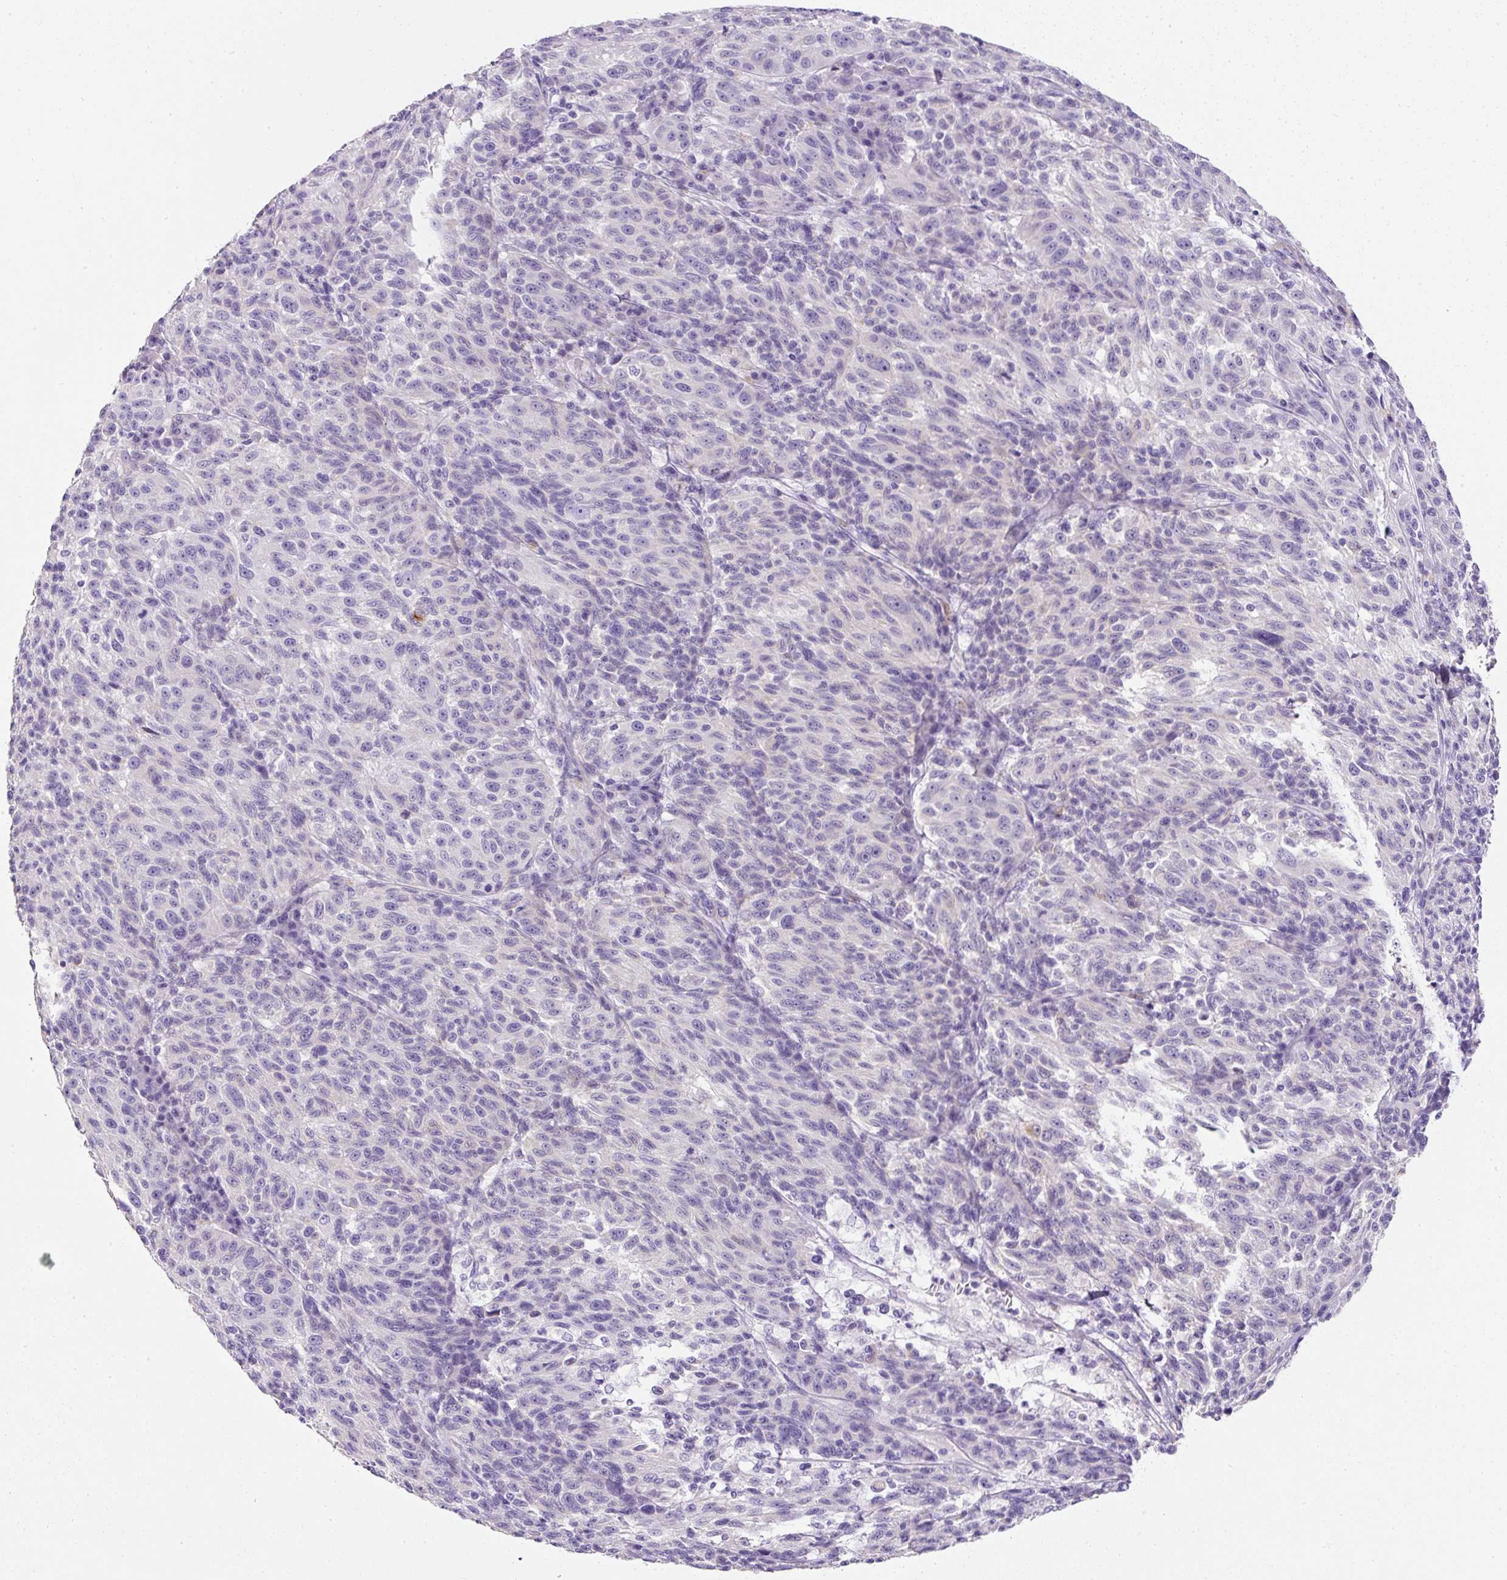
{"staining": {"intensity": "negative", "quantity": "none", "location": "none"}, "tissue": "melanoma", "cell_type": "Tumor cells", "image_type": "cancer", "snomed": [{"axis": "morphology", "description": "Malignant melanoma, NOS"}, {"axis": "topography", "description": "Skin"}], "caption": "Immunohistochemical staining of melanoma exhibits no significant staining in tumor cells. The staining is performed using DAB brown chromogen with nuclei counter-stained in using hematoxylin.", "gene": "C2CD4C", "patient": {"sex": "male", "age": 53}}